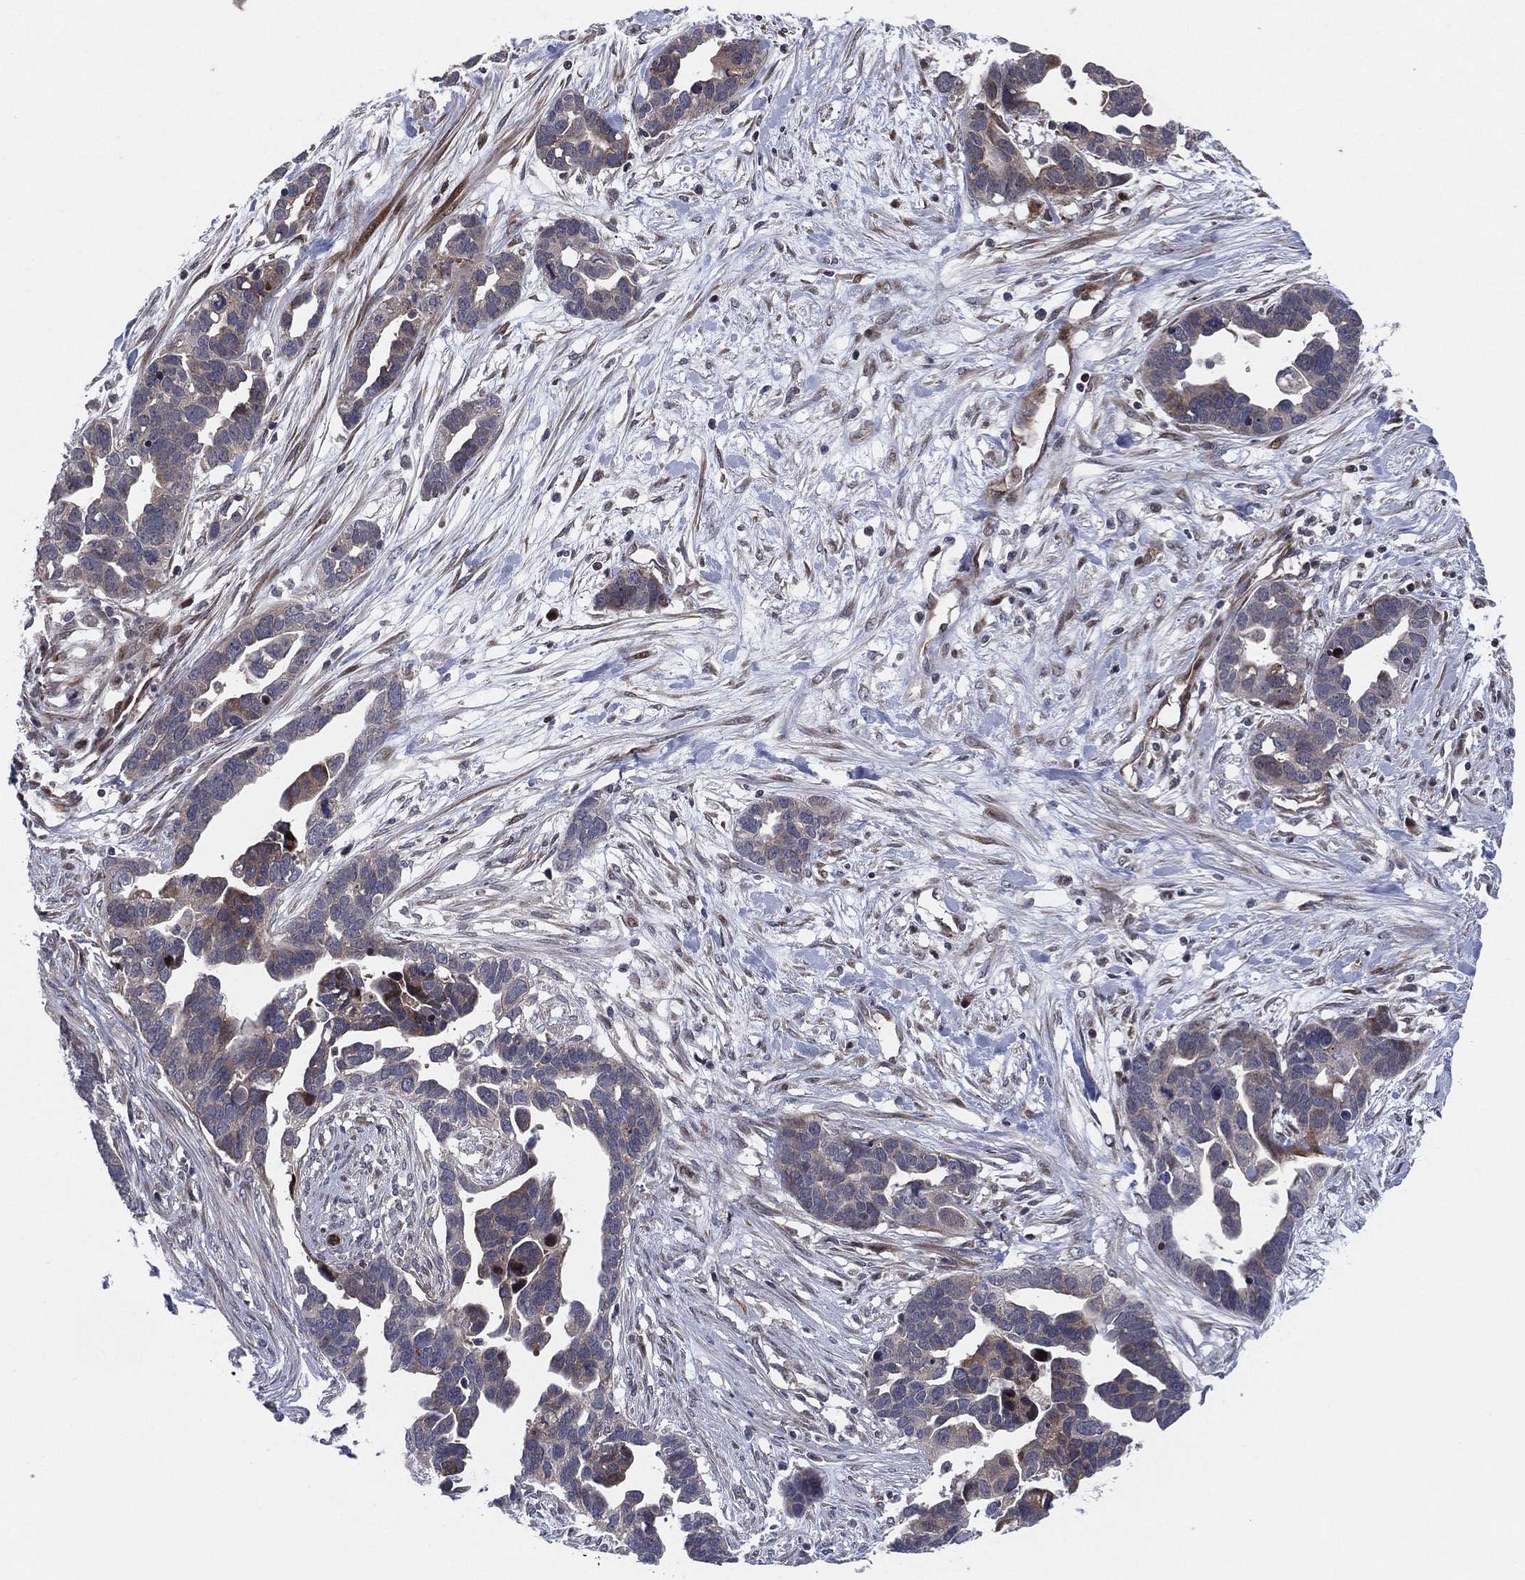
{"staining": {"intensity": "moderate", "quantity": "<25%", "location": "cytoplasmic/membranous"}, "tissue": "ovarian cancer", "cell_type": "Tumor cells", "image_type": "cancer", "snomed": [{"axis": "morphology", "description": "Cystadenocarcinoma, serous, NOS"}, {"axis": "topography", "description": "Ovary"}], "caption": "Protein staining of serous cystadenocarcinoma (ovarian) tissue reveals moderate cytoplasmic/membranous expression in about <25% of tumor cells.", "gene": "UTP14A", "patient": {"sex": "female", "age": 54}}